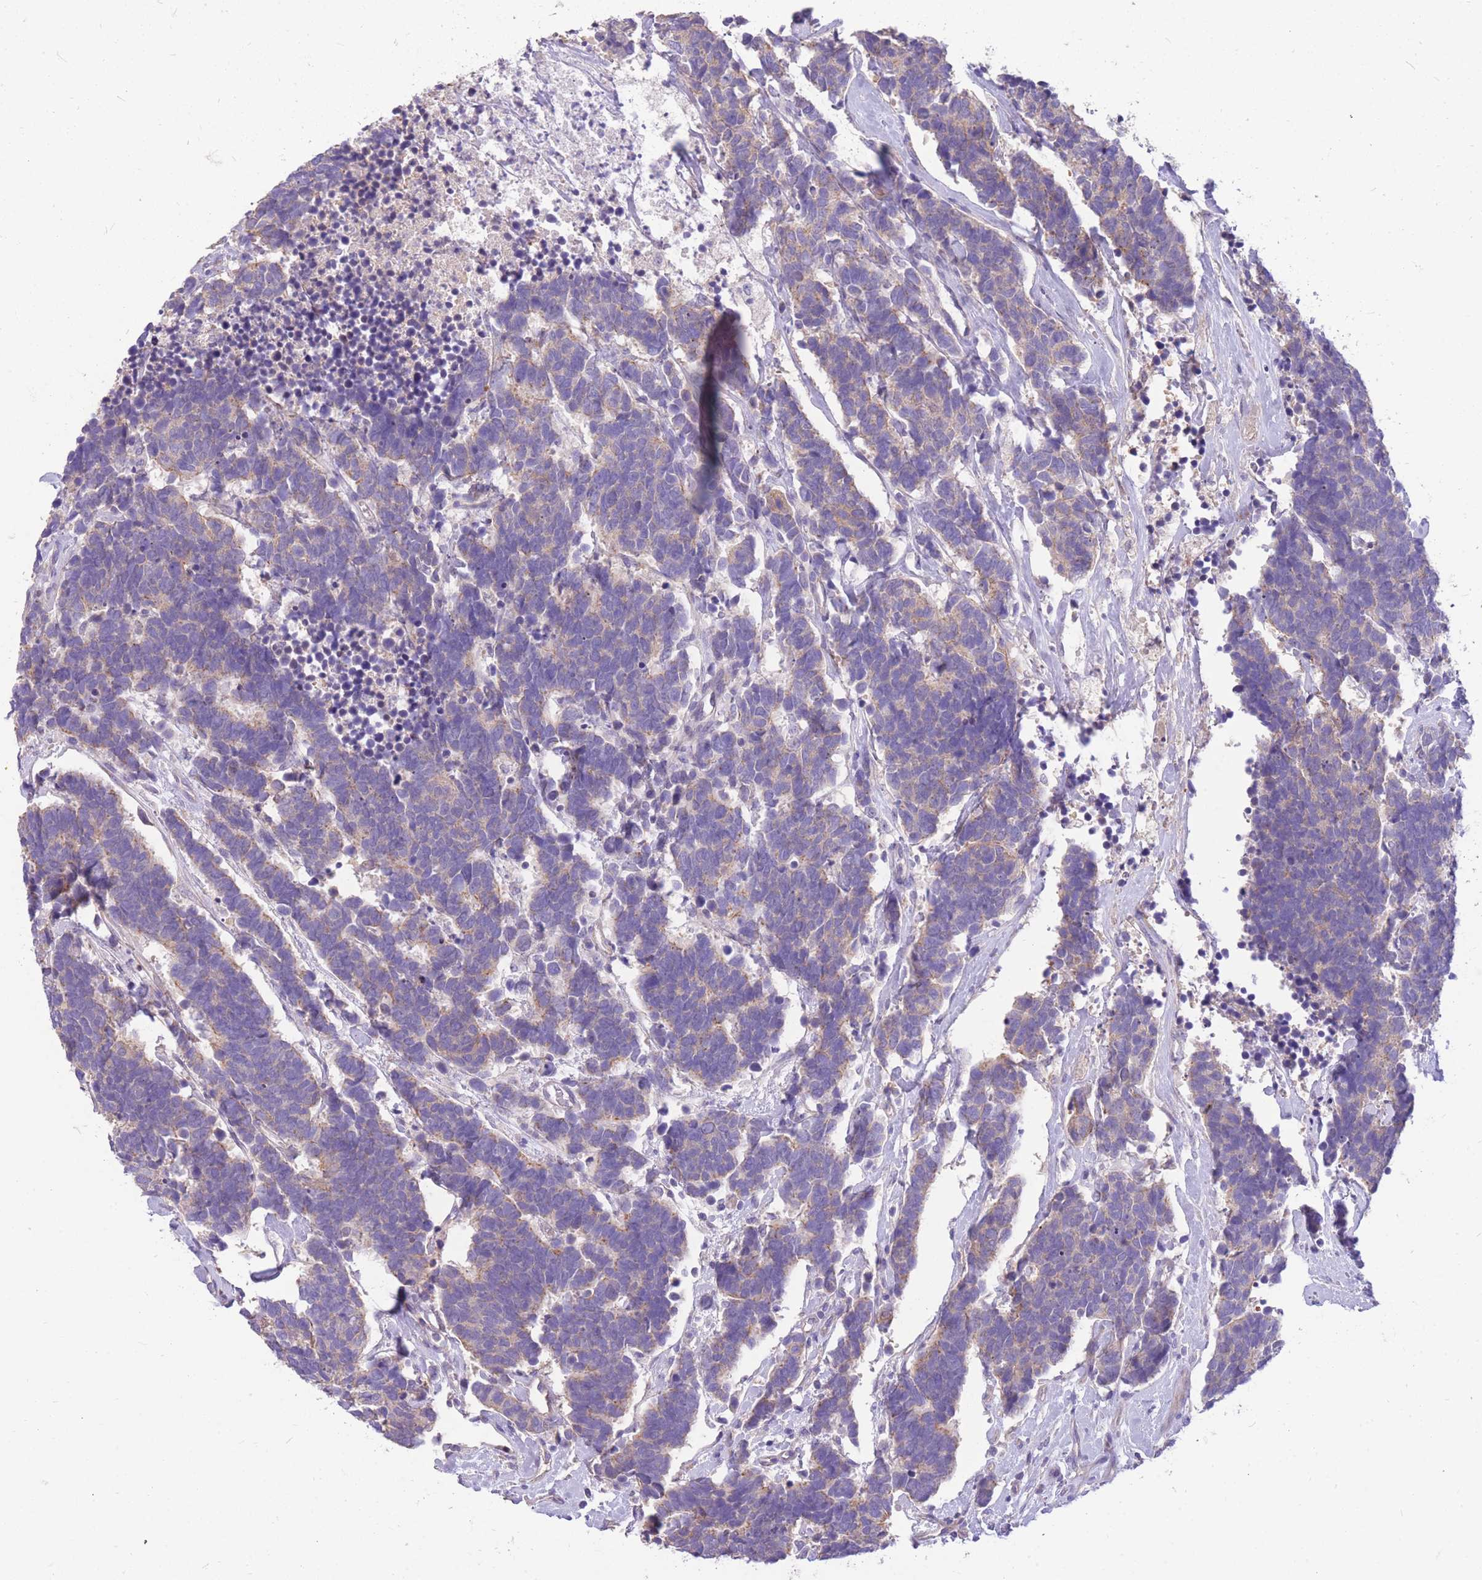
{"staining": {"intensity": "weak", "quantity": "<25%", "location": "cytoplasmic/membranous"}, "tissue": "carcinoid", "cell_type": "Tumor cells", "image_type": "cancer", "snomed": [{"axis": "morphology", "description": "Carcinoma, NOS"}, {"axis": "morphology", "description": "Carcinoid, malignant, NOS"}, {"axis": "topography", "description": "Urinary bladder"}], "caption": "Human carcinoid stained for a protein using IHC demonstrates no positivity in tumor cells.", "gene": "OR5T1", "patient": {"sex": "male", "age": 57}}